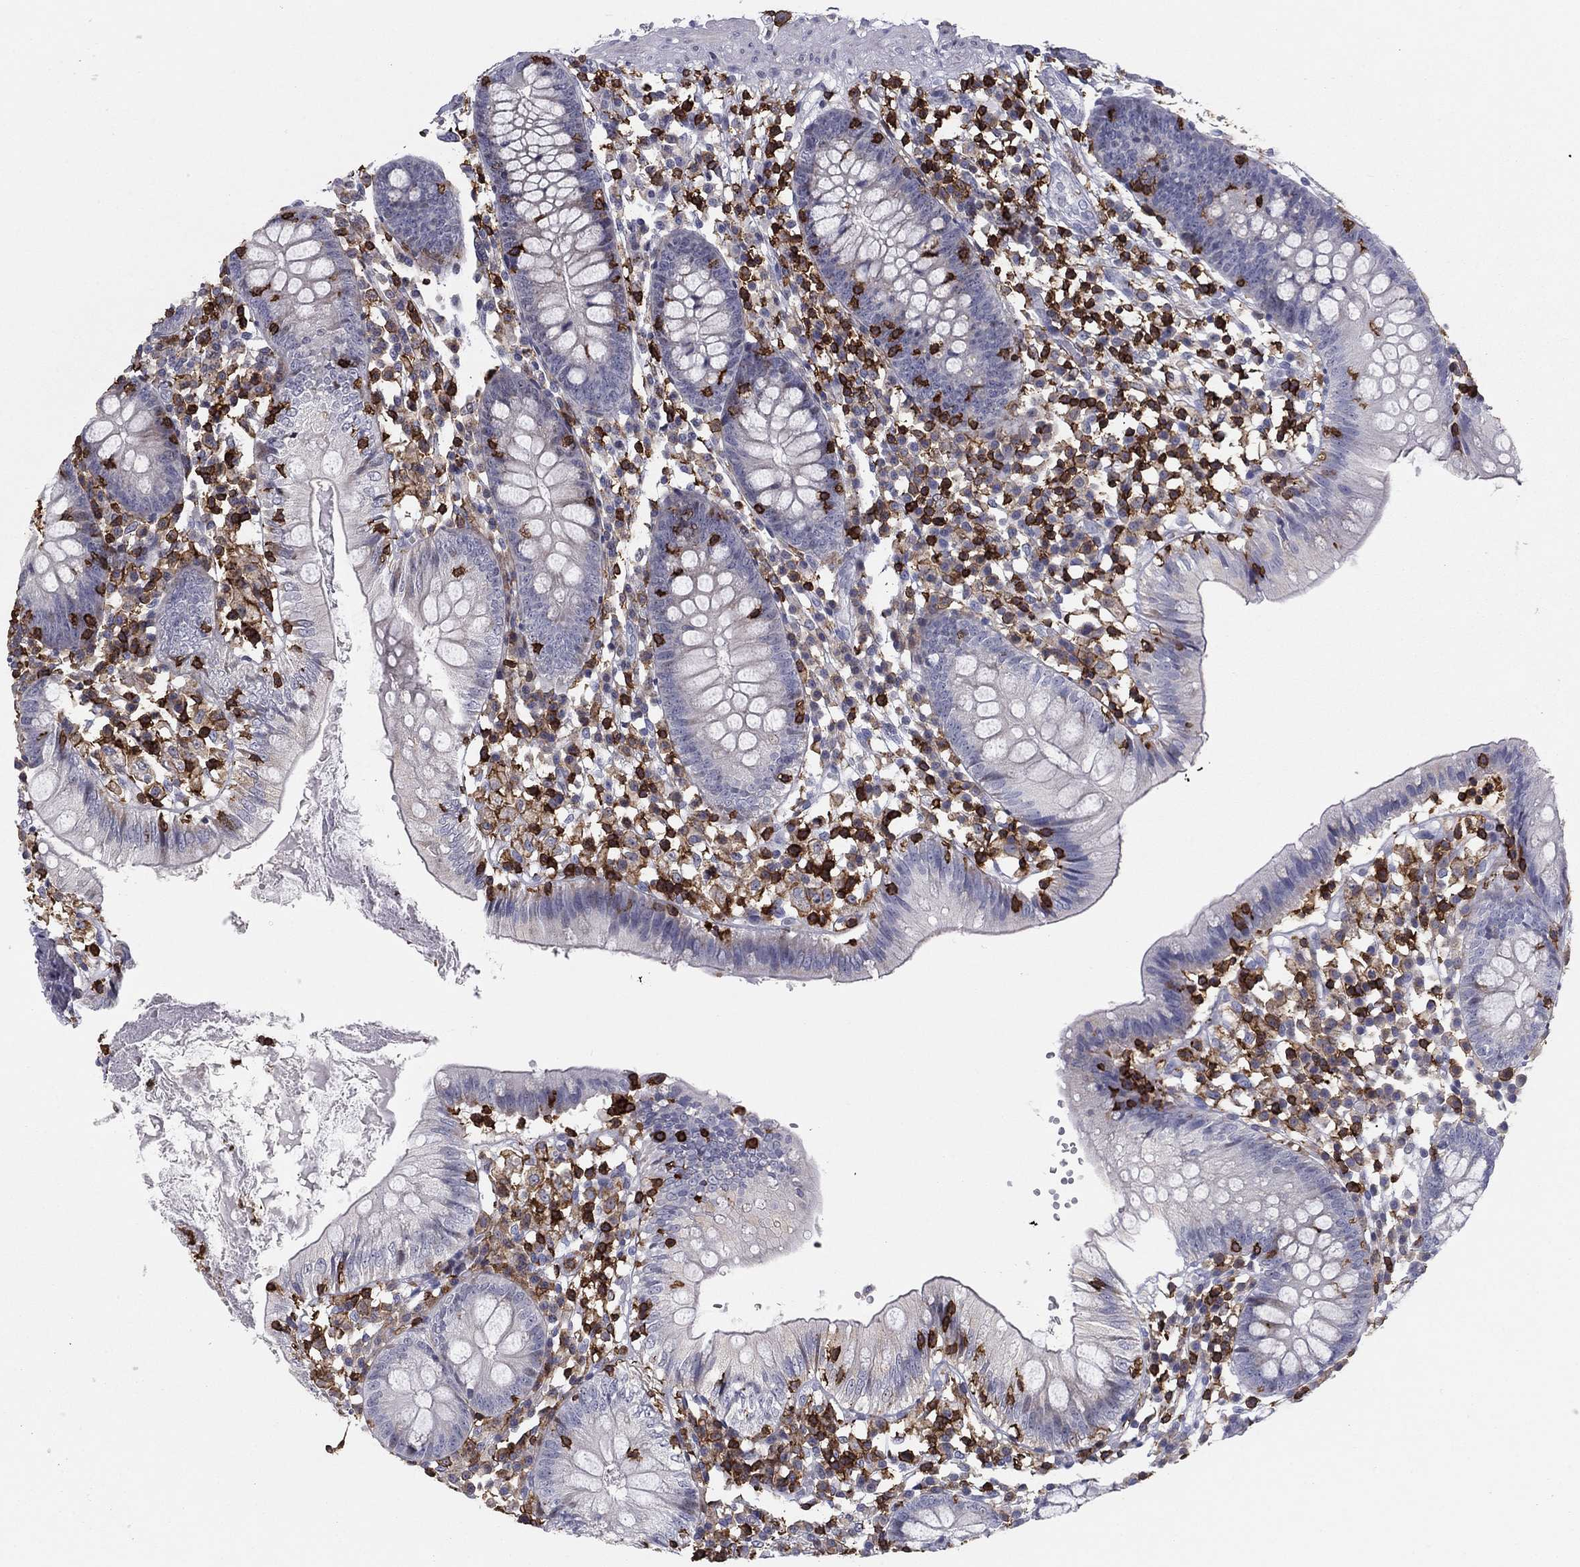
{"staining": {"intensity": "negative", "quantity": "none", "location": "none"}, "tissue": "colon", "cell_type": "Endothelial cells", "image_type": "normal", "snomed": [{"axis": "morphology", "description": "Normal tissue, NOS"}, {"axis": "topography", "description": "Rectum"}], "caption": "The photomicrograph shows no staining of endothelial cells in unremarkable colon.", "gene": "ARHGAP27", "patient": {"sex": "male", "age": 70}}